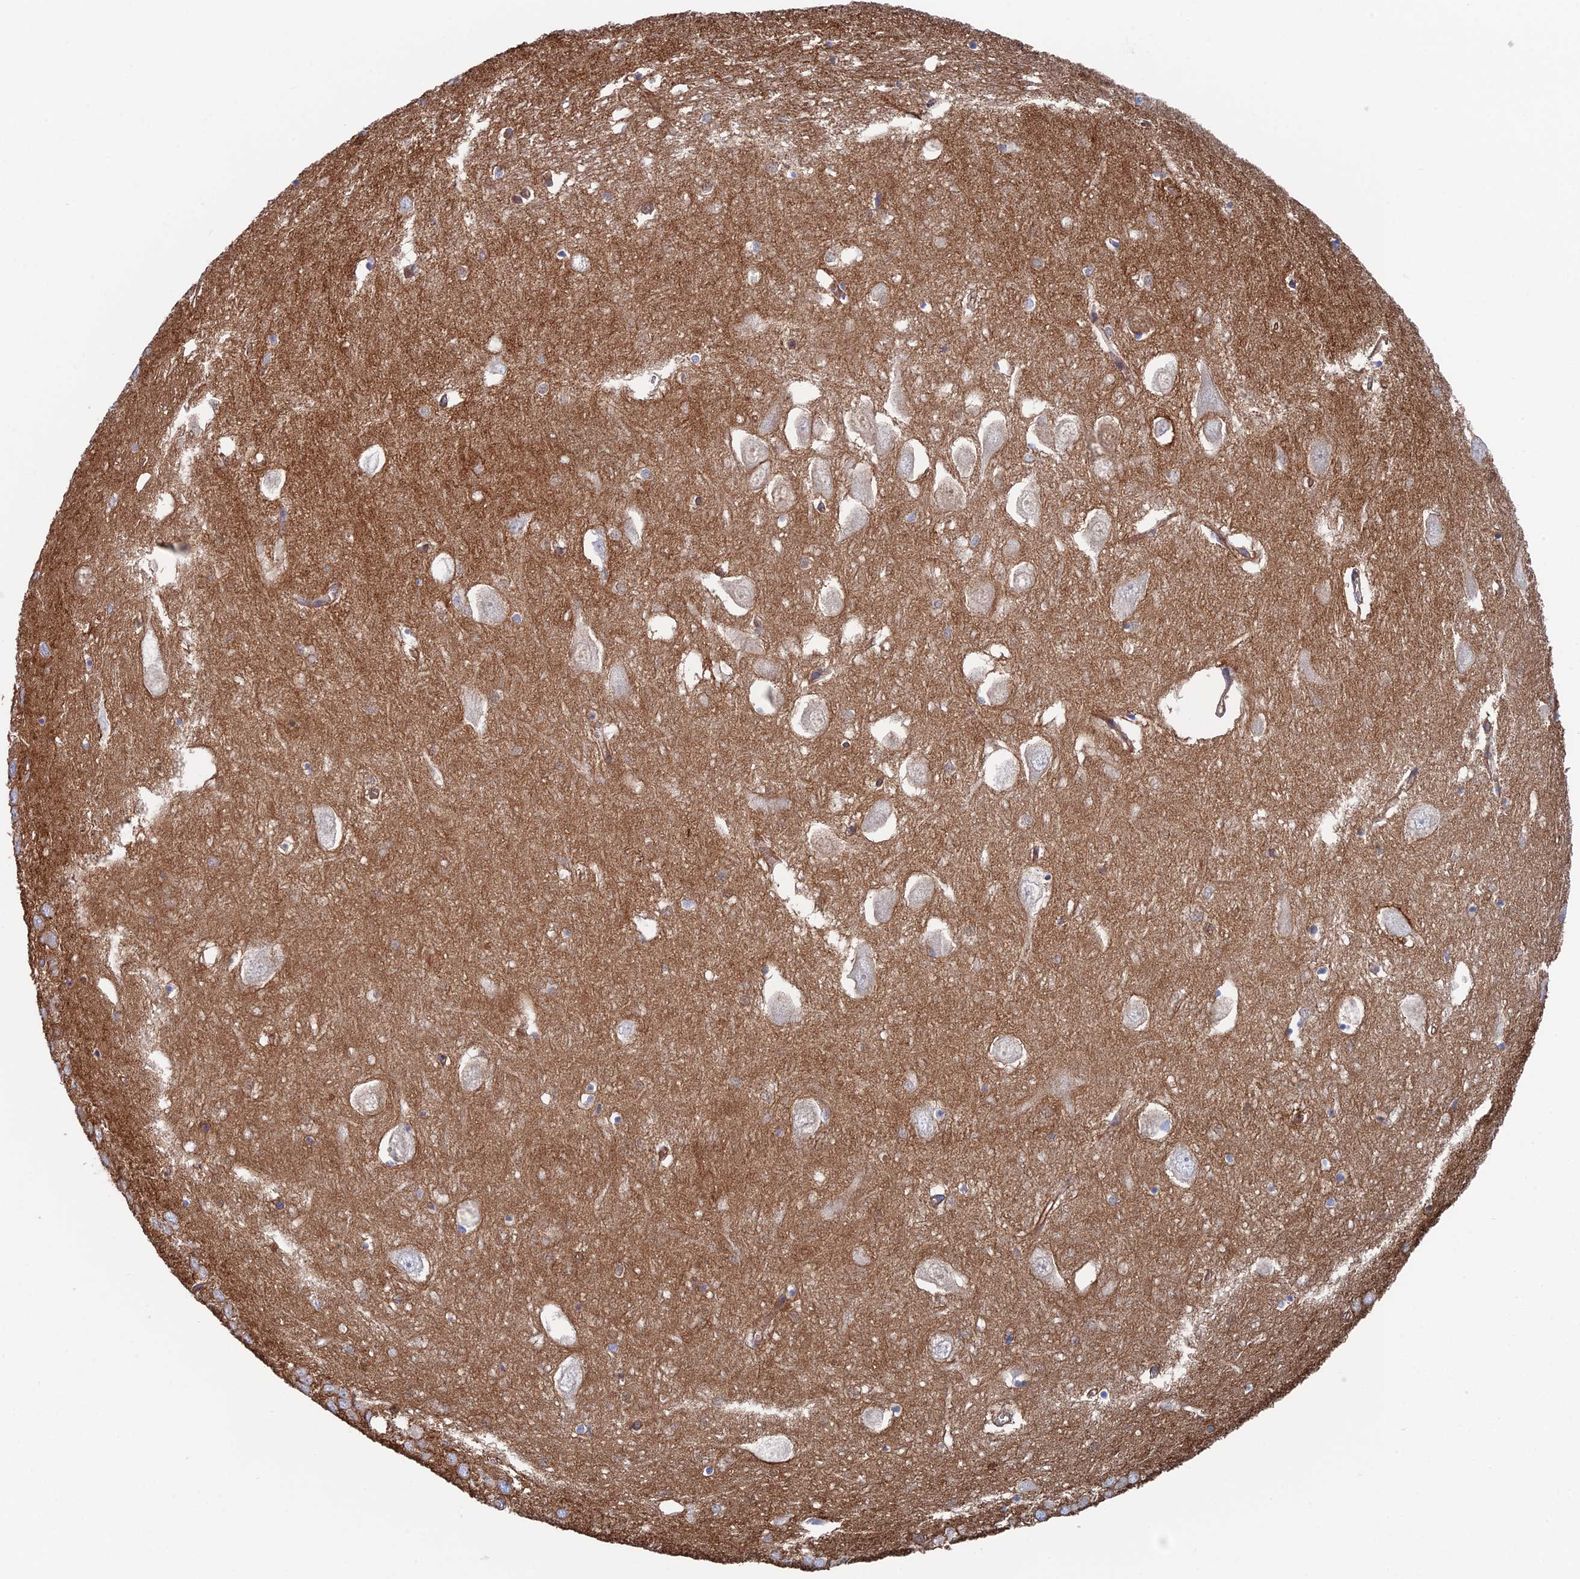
{"staining": {"intensity": "negative", "quantity": "none", "location": "none"}, "tissue": "hippocampus", "cell_type": "Glial cells", "image_type": "normal", "snomed": [{"axis": "morphology", "description": "Normal tissue, NOS"}, {"axis": "topography", "description": "Hippocampus"}], "caption": "Immunohistochemistry histopathology image of unremarkable hippocampus stained for a protein (brown), which shows no expression in glial cells.", "gene": "SNX11", "patient": {"sex": "female", "age": 64}}